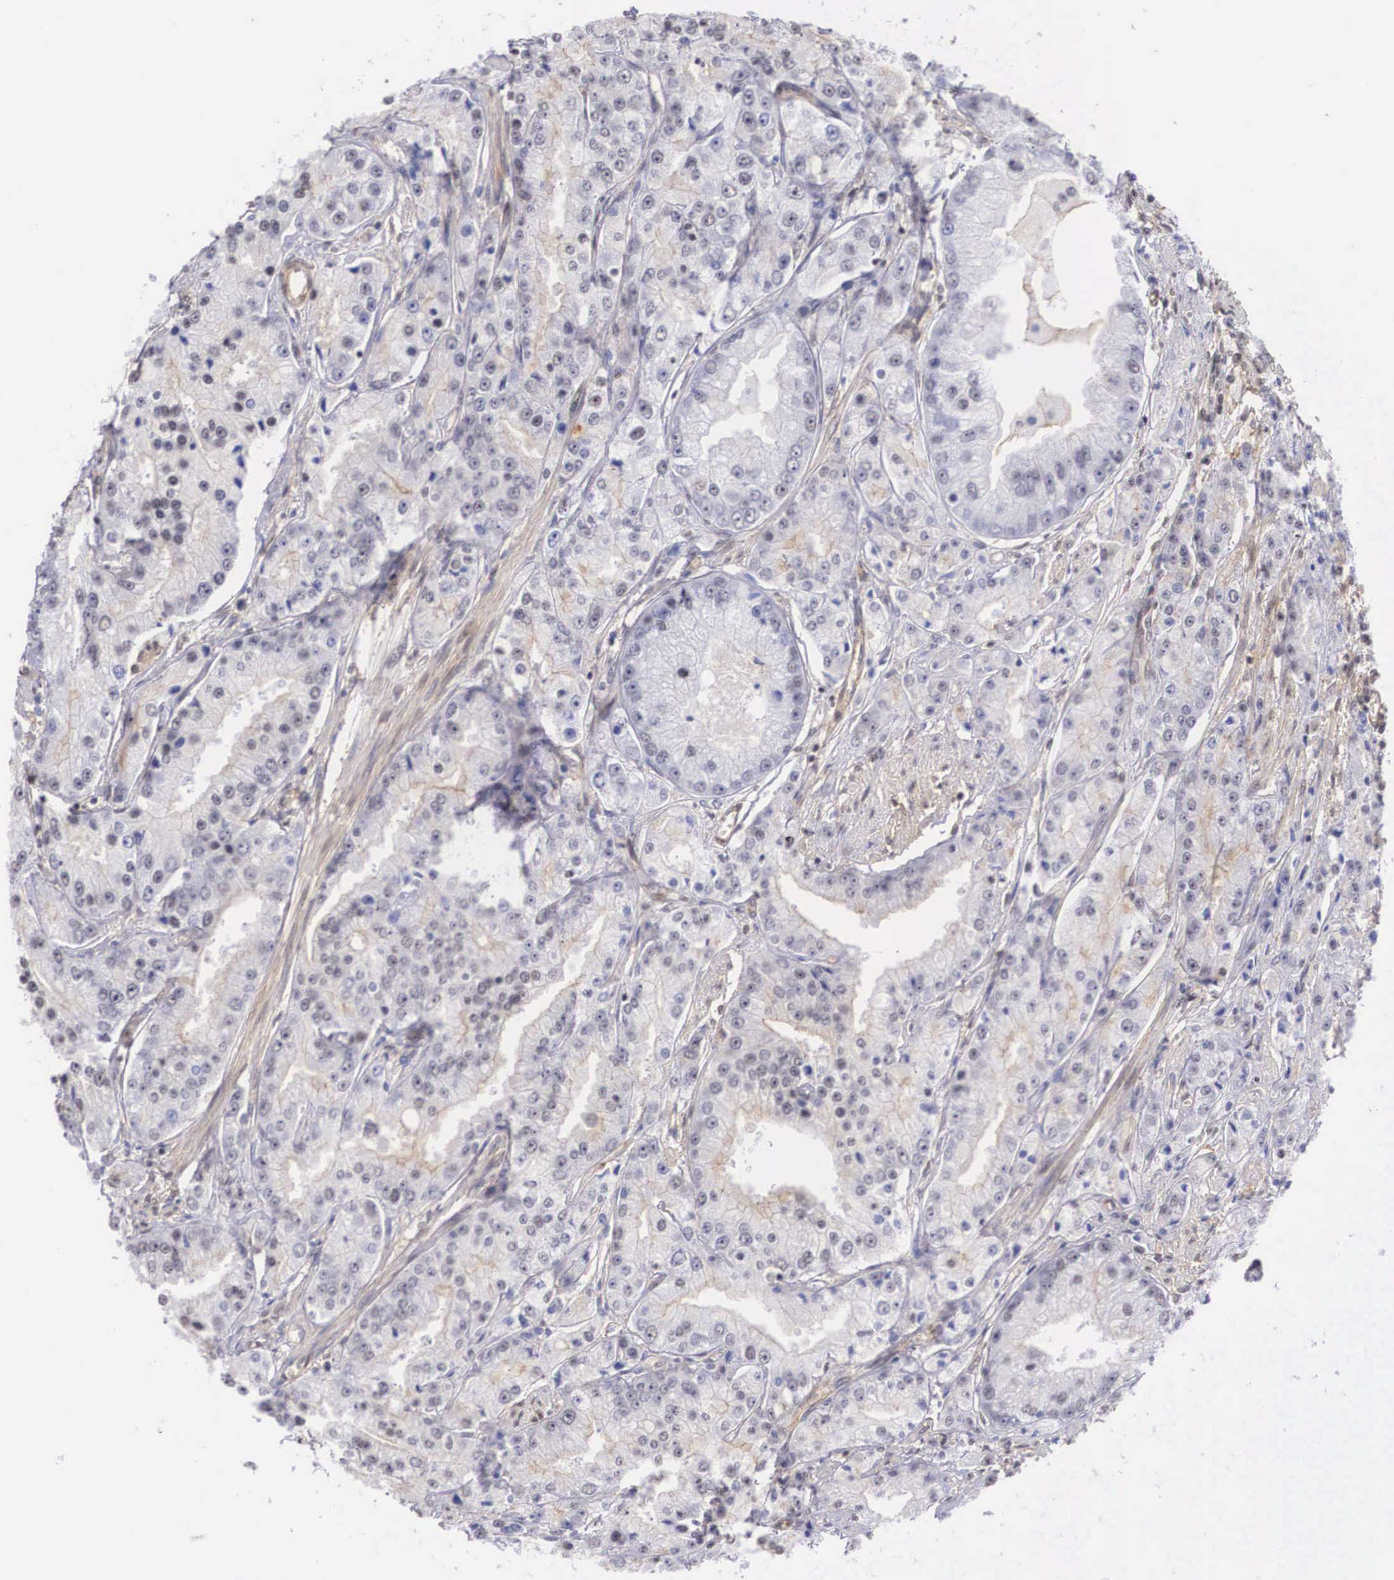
{"staining": {"intensity": "weak", "quantity": "<25%", "location": "cytoplasmic/membranous"}, "tissue": "prostate cancer", "cell_type": "Tumor cells", "image_type": "cancer", "snomed": [{"axis": "morphology", "description": "Adenocarcinoma, Medium grade"}, {"axis": "topography", "description": "Prostate"}], "caption": "A high-resolution micrograph shows IHC staining of medium-grade adenocarcinoma (prostate), which reveals no significant expression in tumor cells.", "gene": "NR4A2", "patient": {"sex": "male", "age": 72}}